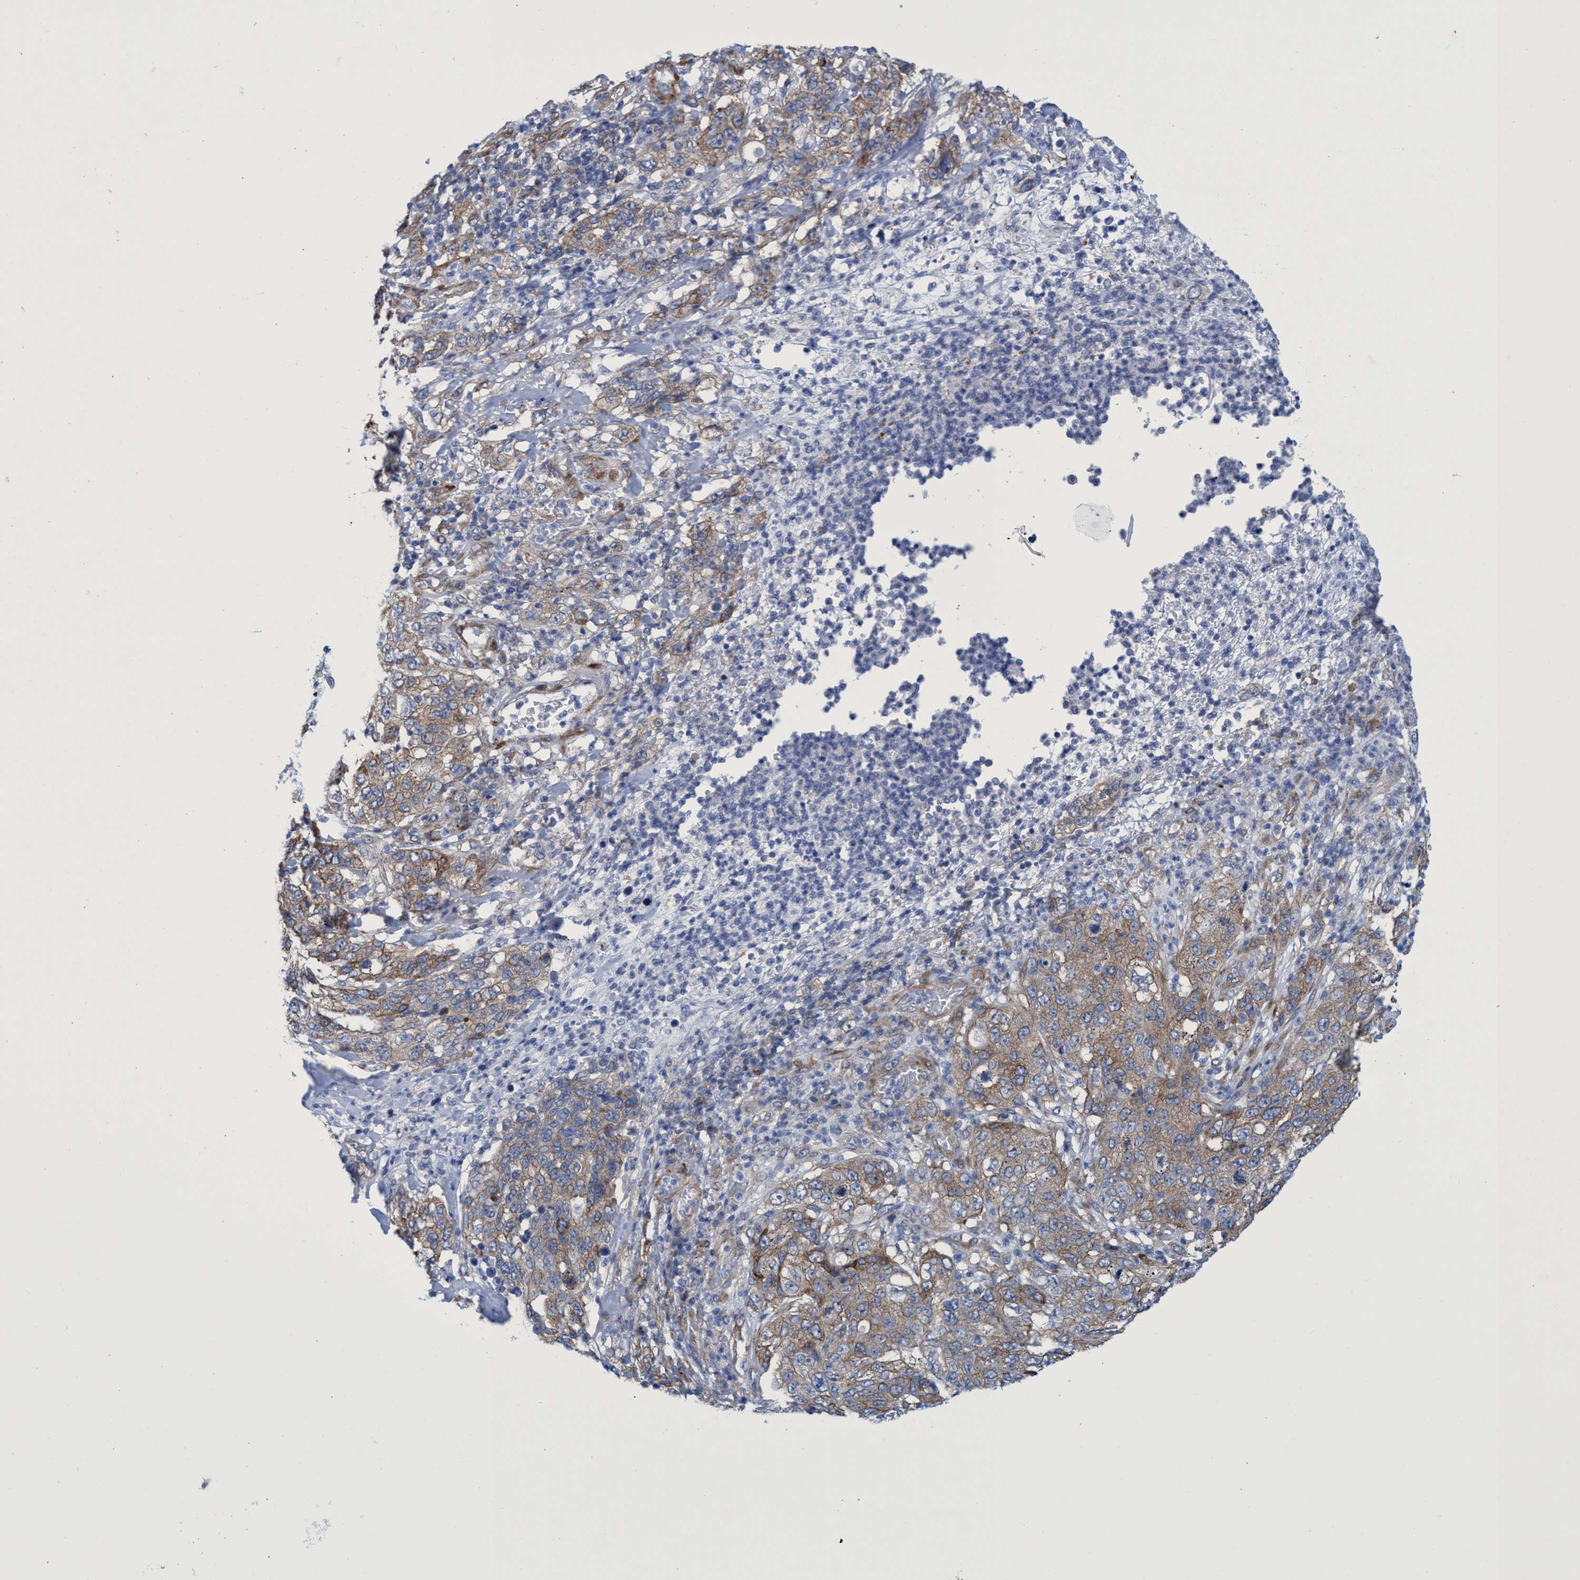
{"staining": {"intensity": "moderate", "quantity": ">75%", "location": "cytoplasmic/membranous"}, "tissue": "stomach cancer", "cell_type": "Tumor cells", "image_type": "cancer", "snomed": [{"axis": "morphology", "description": "Adenocarcinoma, NOS"}, {"axis": "topography", "description": "Stomach"}], "caption": "Immunohistochemical staining of stomach adenocarcinoma shows moderate cytoplasmic/membranous protein staining in approximately >75% of tumor cells. (DAB = brown stain, brightfield microscopy at high magnification).", "gene": "R3HCC1", "patient": {"sex": "male", "age": 48}}